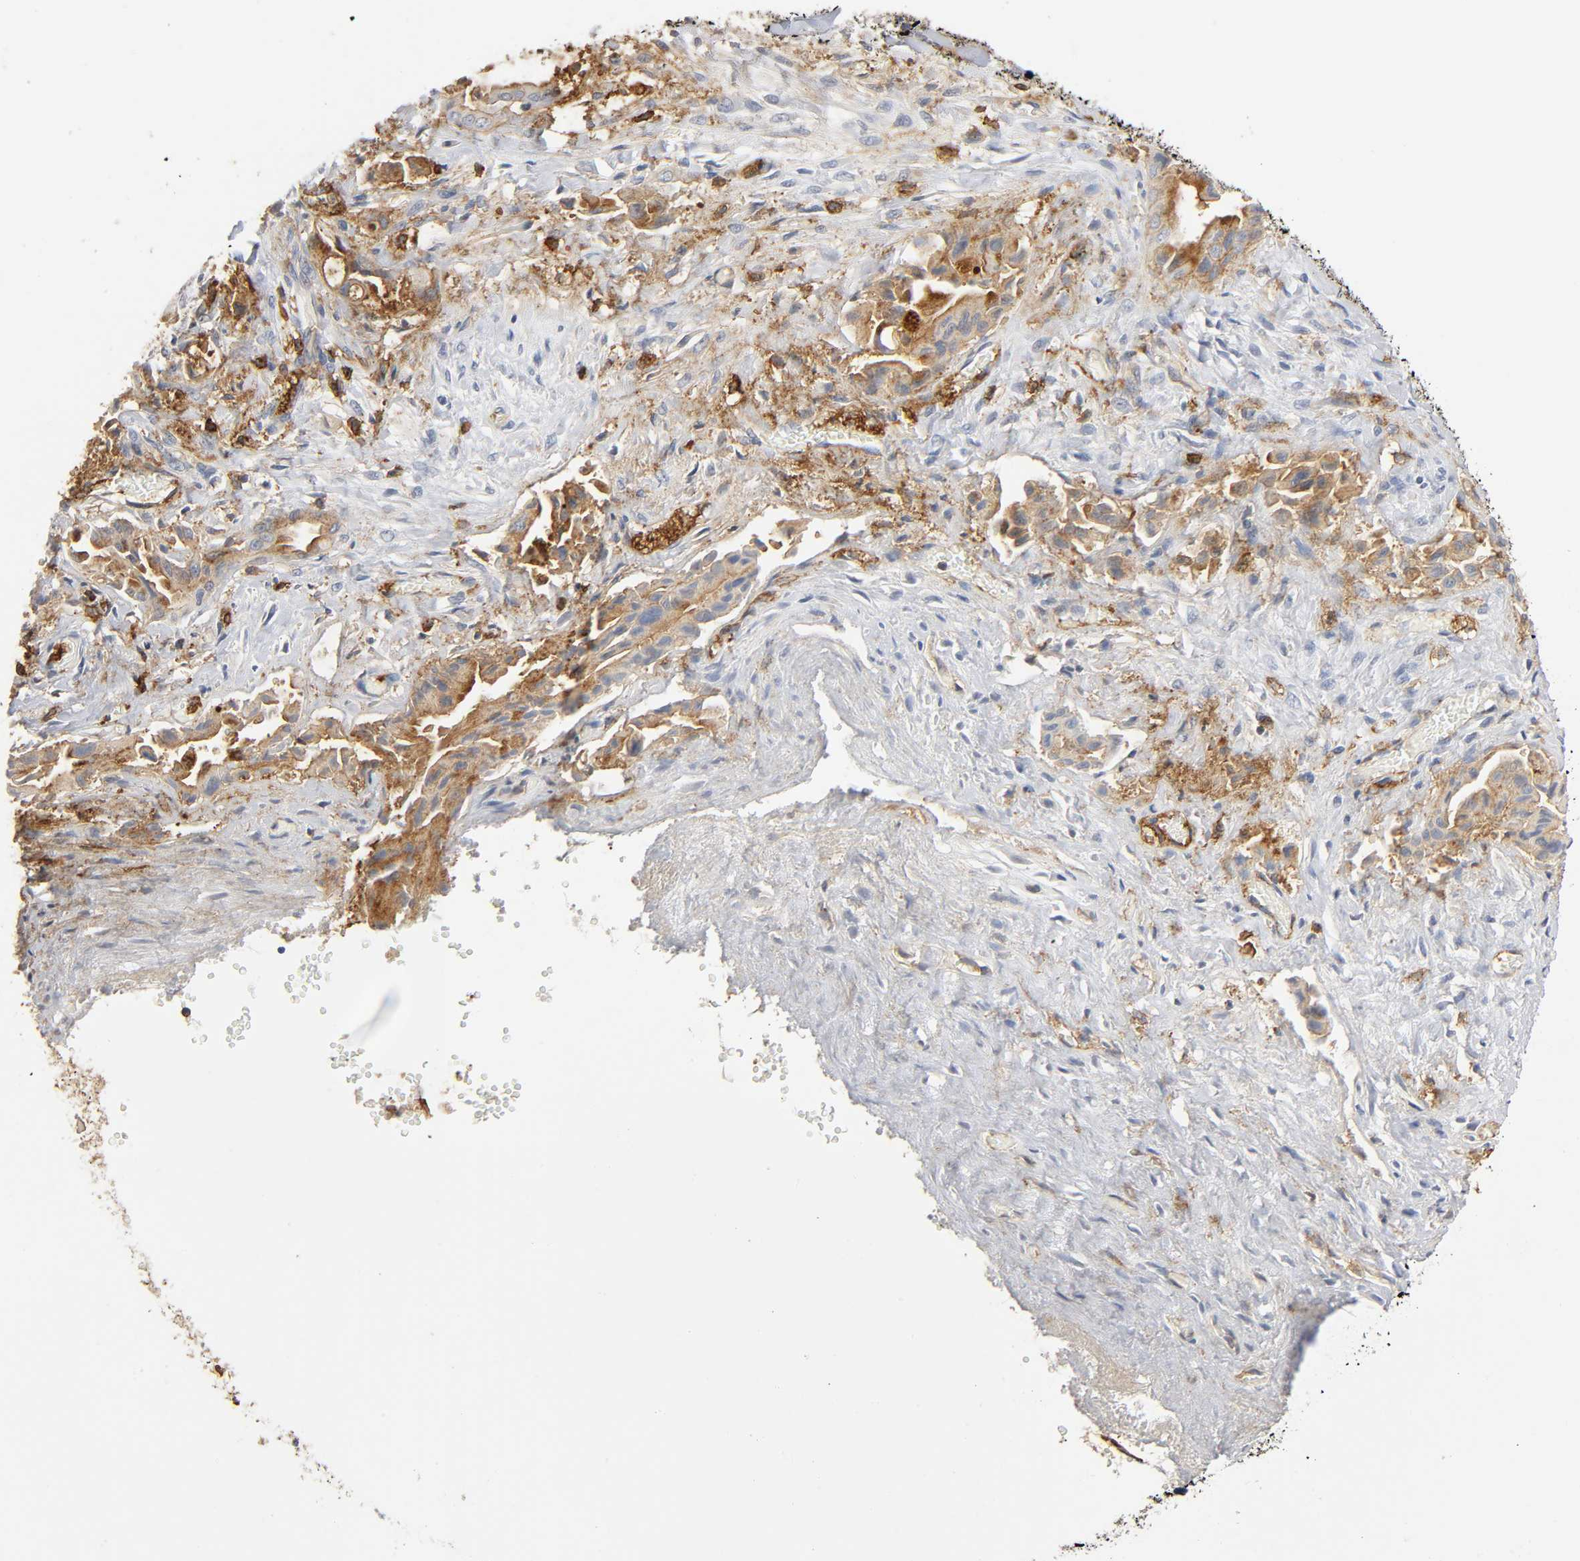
{"staining": {"intensity": "moderate", "quantity": ">75%", "location": "cytoplasmic/membranous"}, "tissue": "liver cancer", "cell_type": "Tumor cells", "image_type": "cancer", "snomed": [{"axis": "morphology", "description": "Cholangiocarcinoma"}, {"axis": "topography", "description": "Liver"}], "caption": "DAB (3,3'-diaminobenzidine) immunohistochemical staining of liver cancer exhibits moderate cytoplasmic/membranous protein staining in approximately >75% of tumor cells. The staining was performed using DAB to visualize the protein expression in brown, while the nuclei were stained in blue with hematoxylin (Magnification: 20x).", "gene": "LYN", "patient": {"sex": "male", "age": 58}}